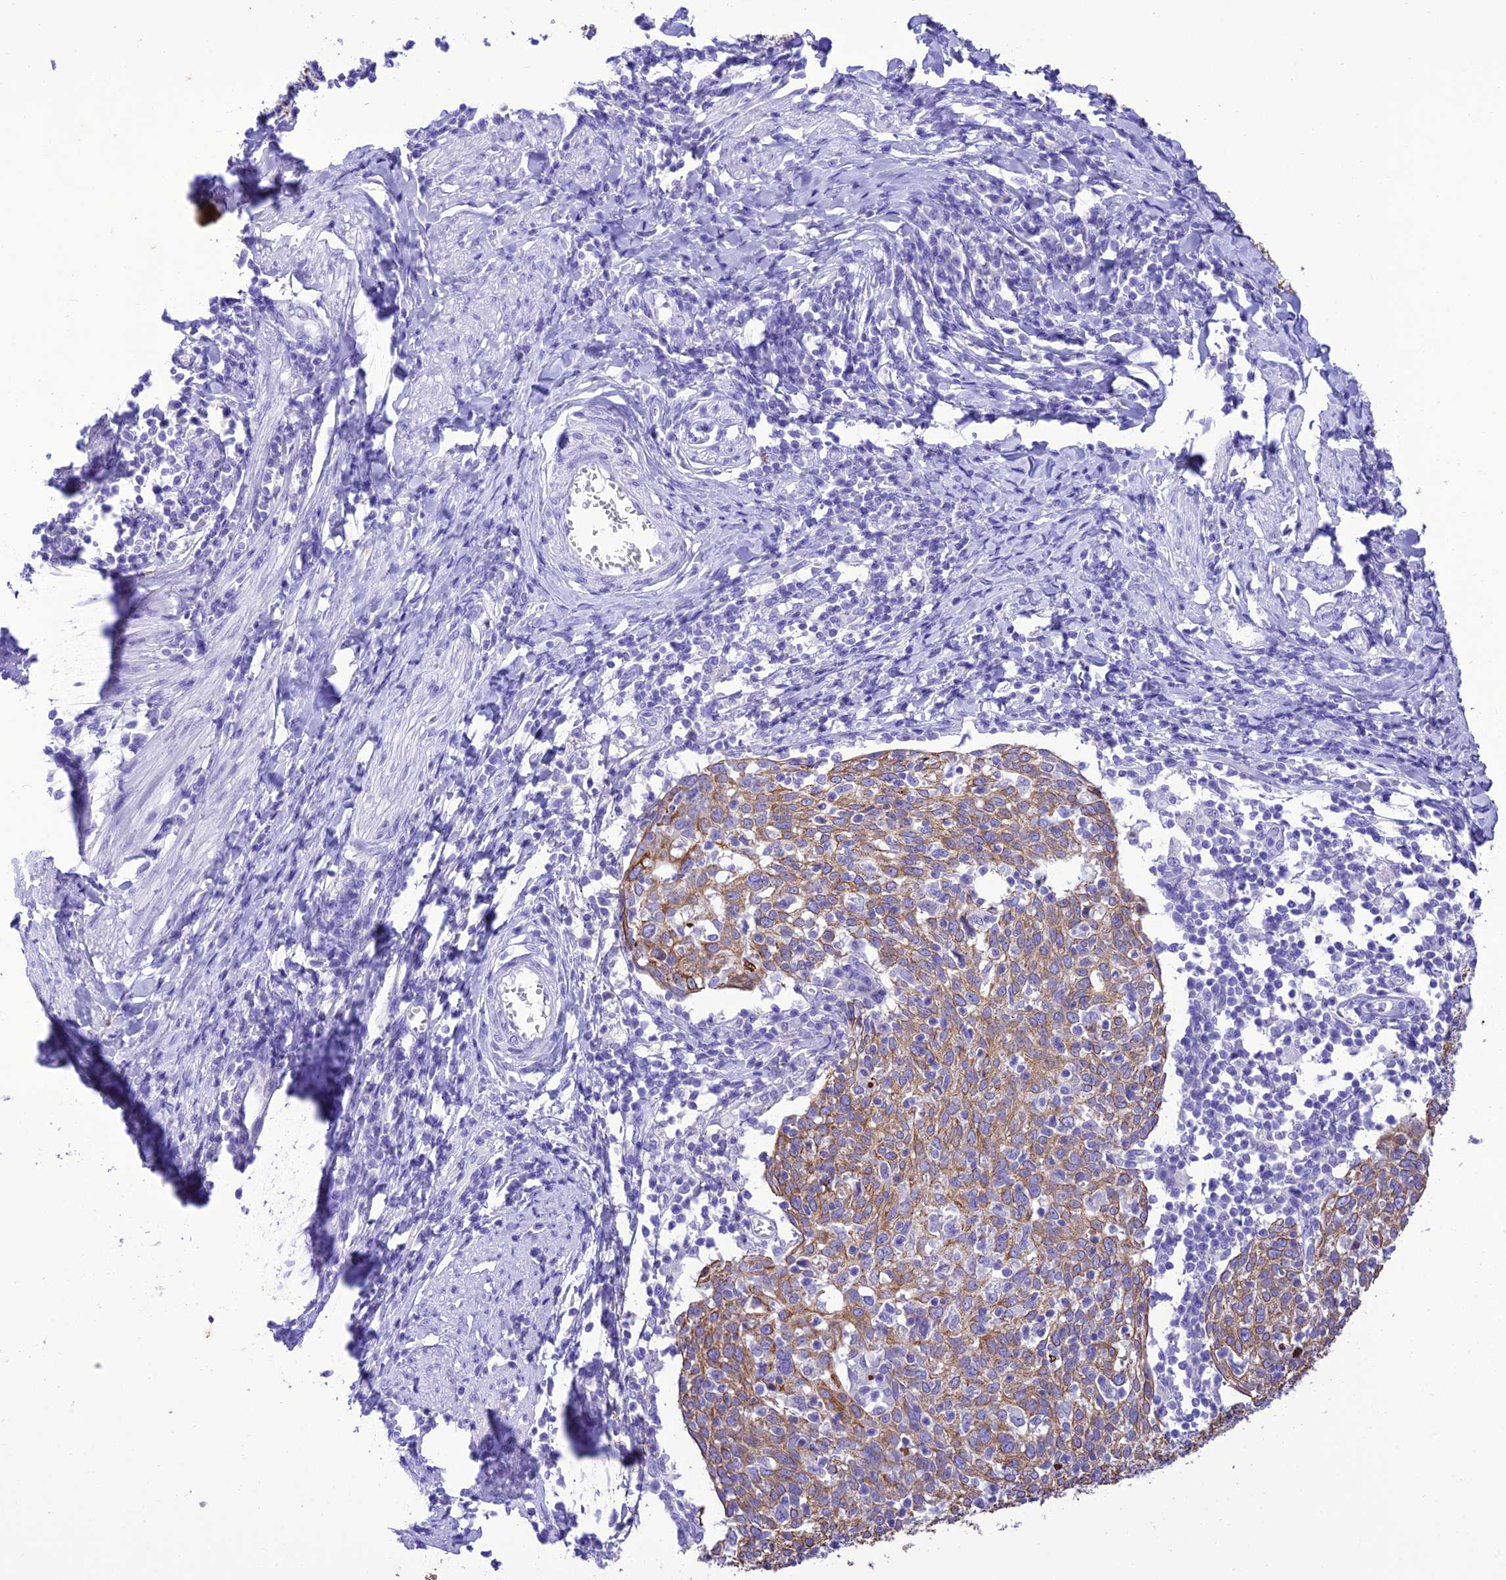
{"staining": {"intensity": "moderate", "quantity": "25%-75%", "location": "cytoplasmic/membranous"}, "tissue": "cervical cancer", "cell_type": "Tumor cells", "image_type": "cancer", "snomed": [{"axis": "morphology", "description": "Squamous cell carcinoma, NOS"}, {"axis": "topography", "description": "Cervix"}], "caption": "Cervical cancer stained with a brown dye displays moderate cytoplasmic/membranous positive positivity in approximately 25%-75% of tumor cells.", "gene": "VPS52", "patient": {"sex": "female", "age": 52}}